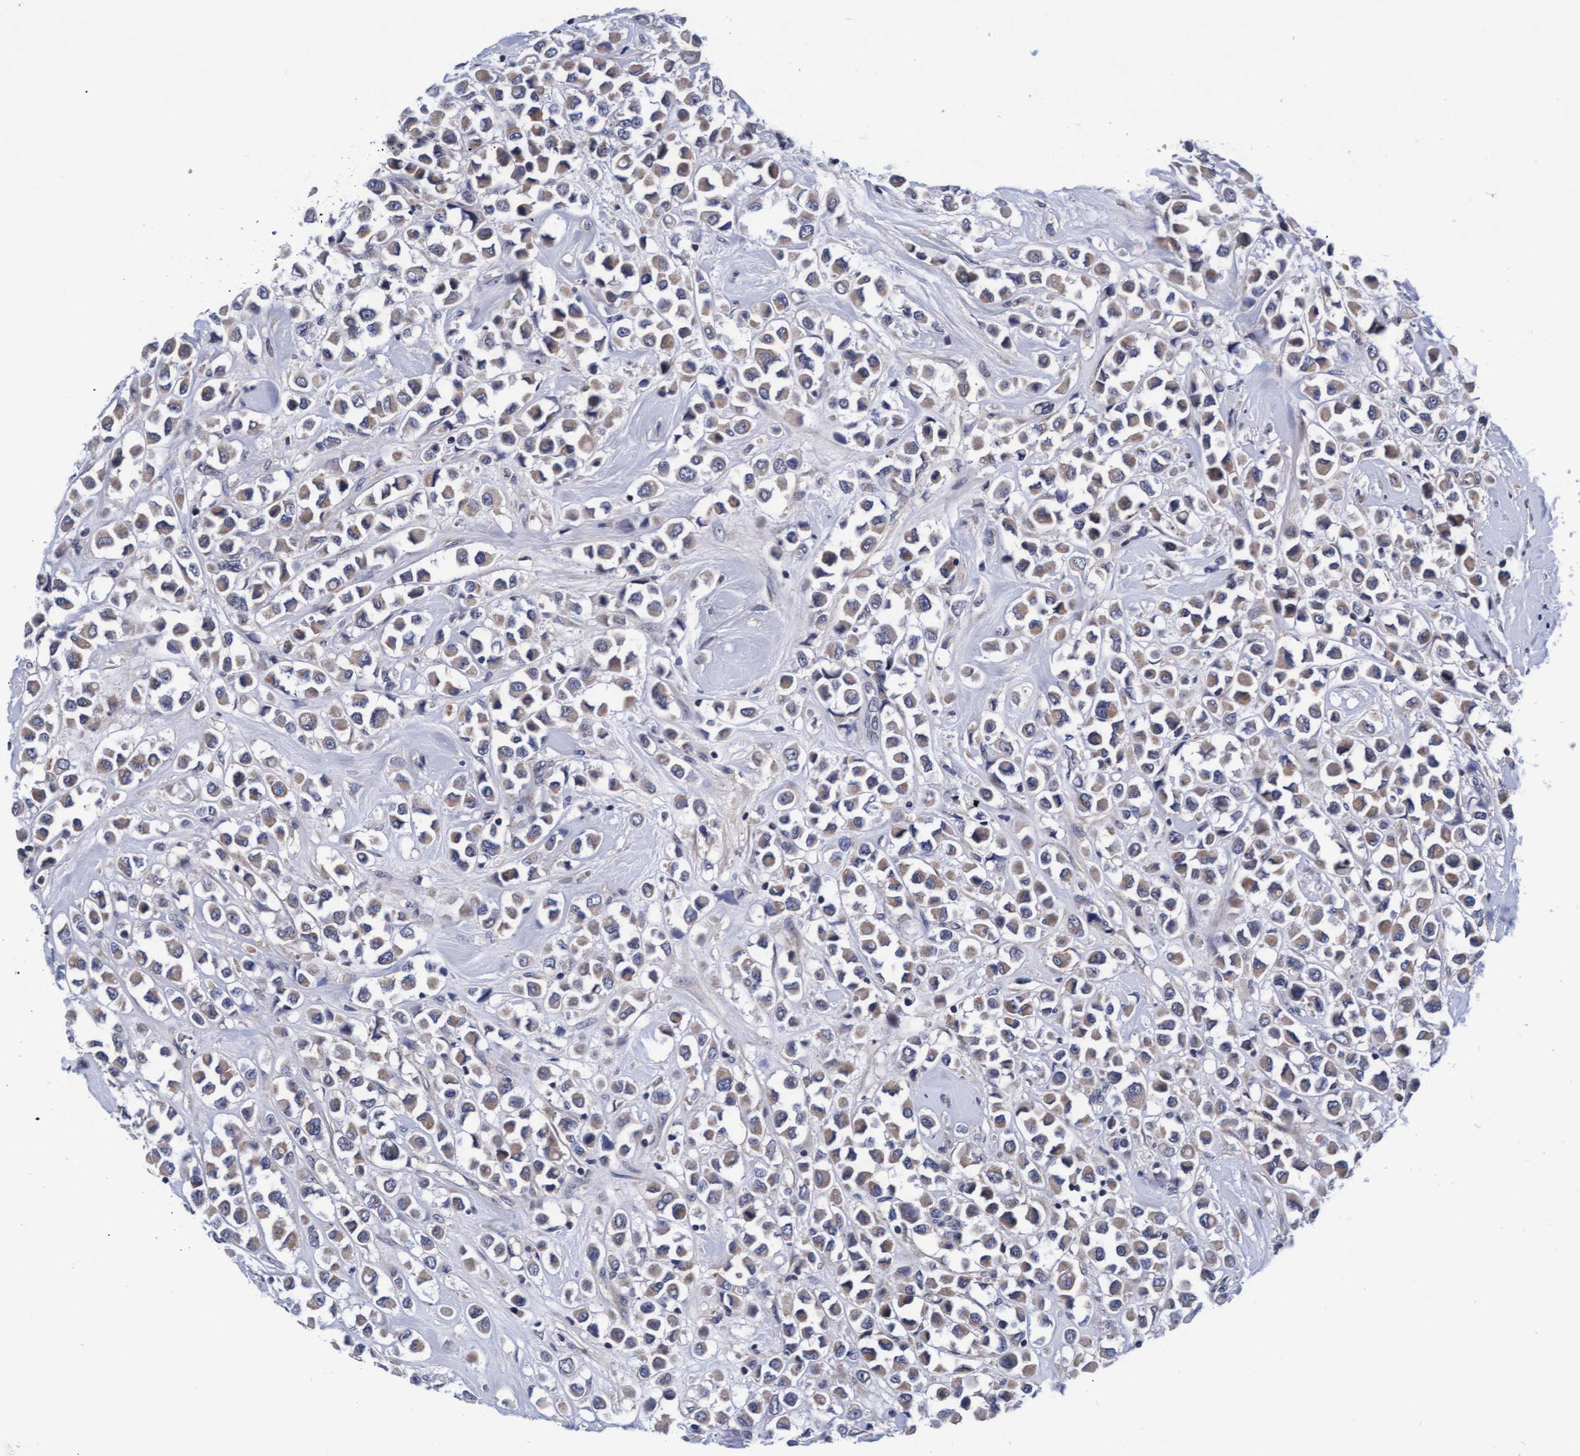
{"staining": {"intensity": "weak", "quantity": ">75%", "location": "cytoplasmic/membranous"}, "tissue": "breast cancer", "cell_type": "Tumor cells", "image_type": "cancer", "snomed": [{"axis": "morphology", "description": "Duct carcinoma"}, {"axis": "topography", "description": "Breast"}], "caption": "Protein expression analysis of human invasive ductal carcinoma (breast) reveals weak cytoplasmic/membranous staining in about >75% of tumor cells.", "gene": "EFCAB13", "patient": {"sex": "female", "age": 61}}